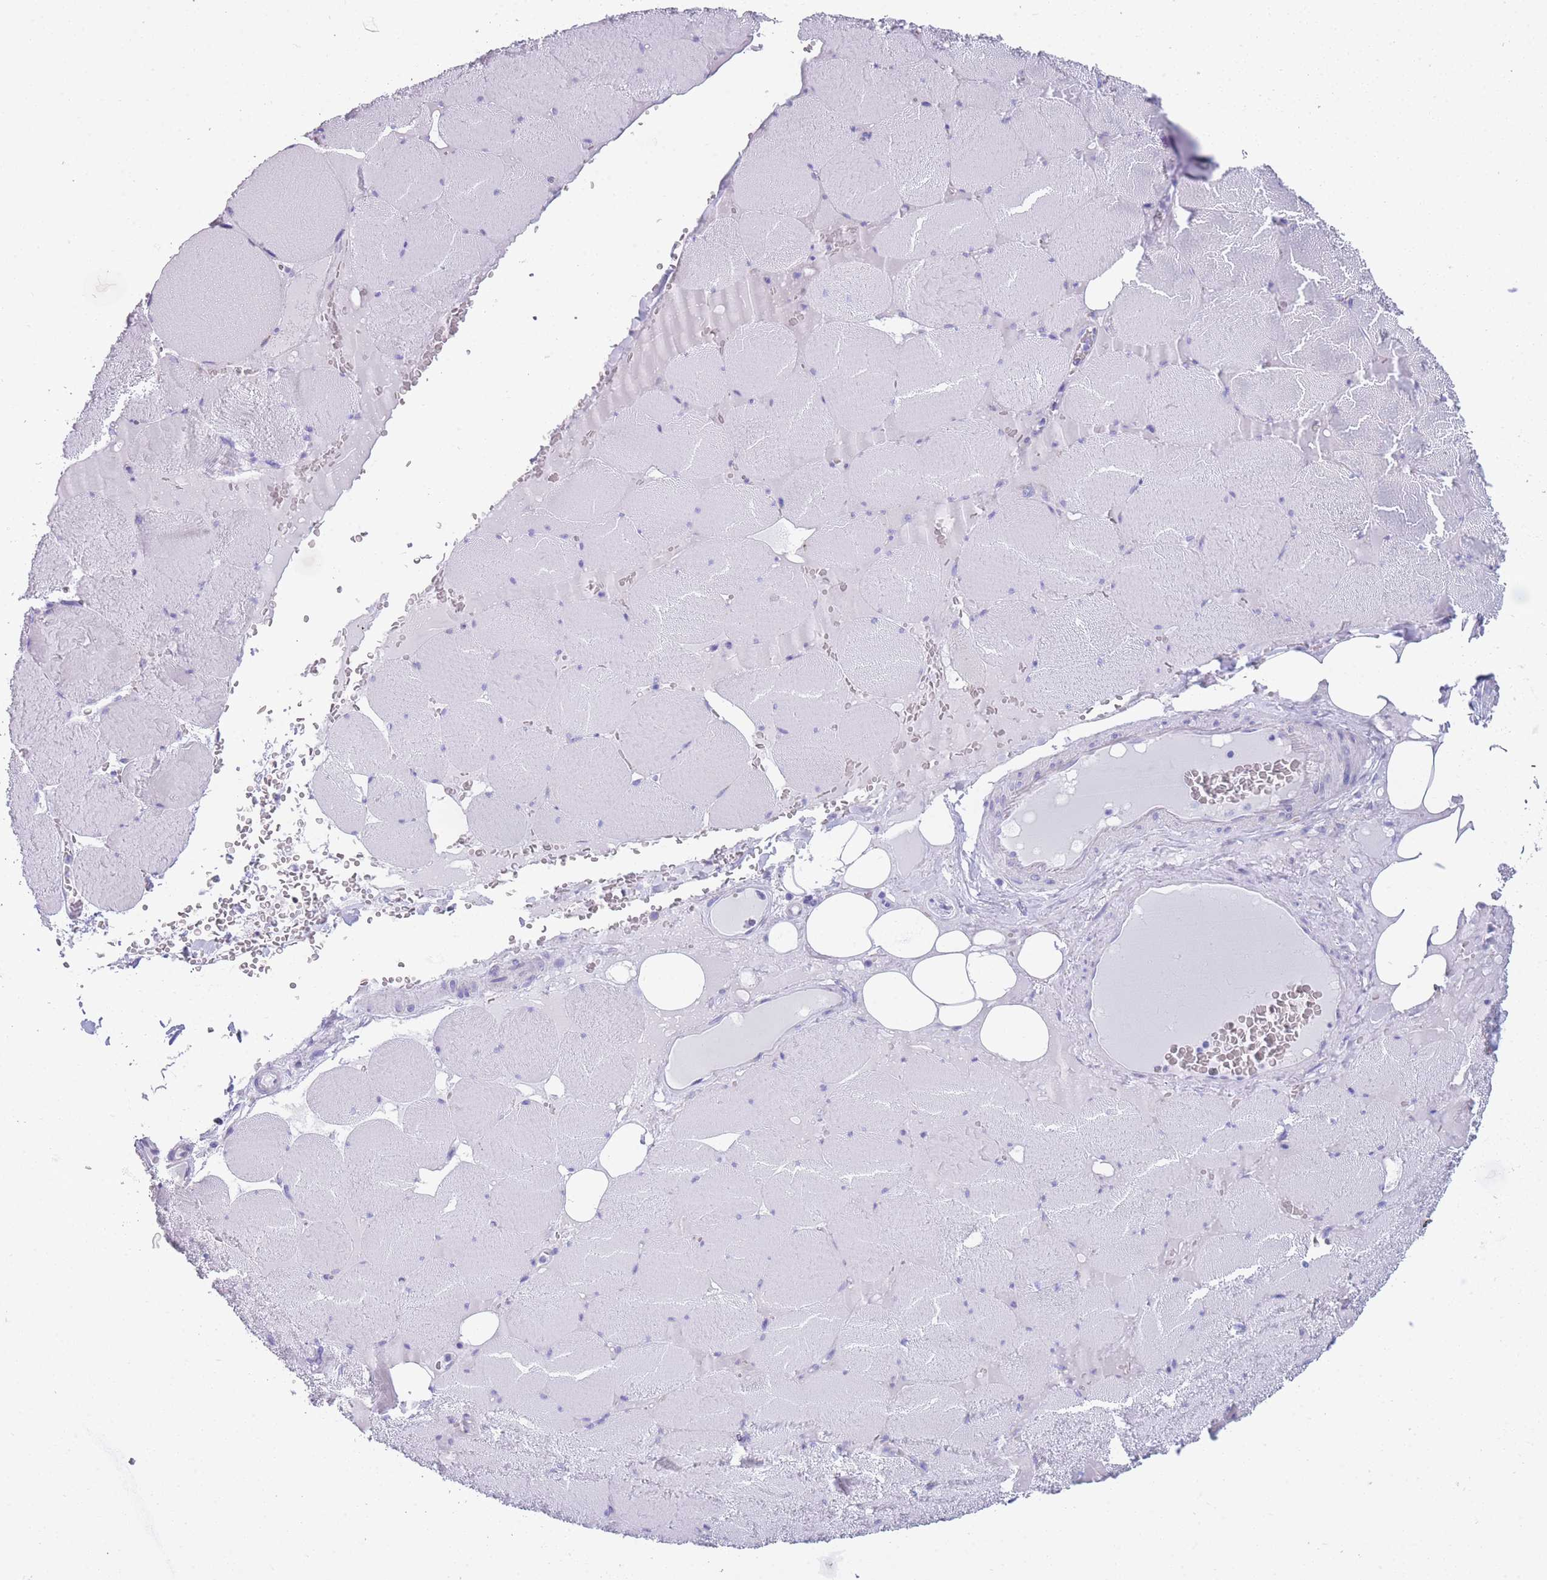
{"staining": {"intensity": "negative", "quantity": "none", "location": "none"}, "tissue": "skeletal muscle", "cell_type": "Myocytes", "image_type": "normal", "snomed": [{"axis": "morphology", "description": "Normal tissue, NOS"}, {"axis": "topography", "description": "Skeletal muscle"}, {"axis": "topography", "description": "Head-Neck"}], "caption": "An immunohistochemistry (IHC) image of benign skeletal muscle is shown. There is no staining in myocytes of skeletal muscle.", "gene": "XKR8", "patient": {"sex": "male", "age": 66}}